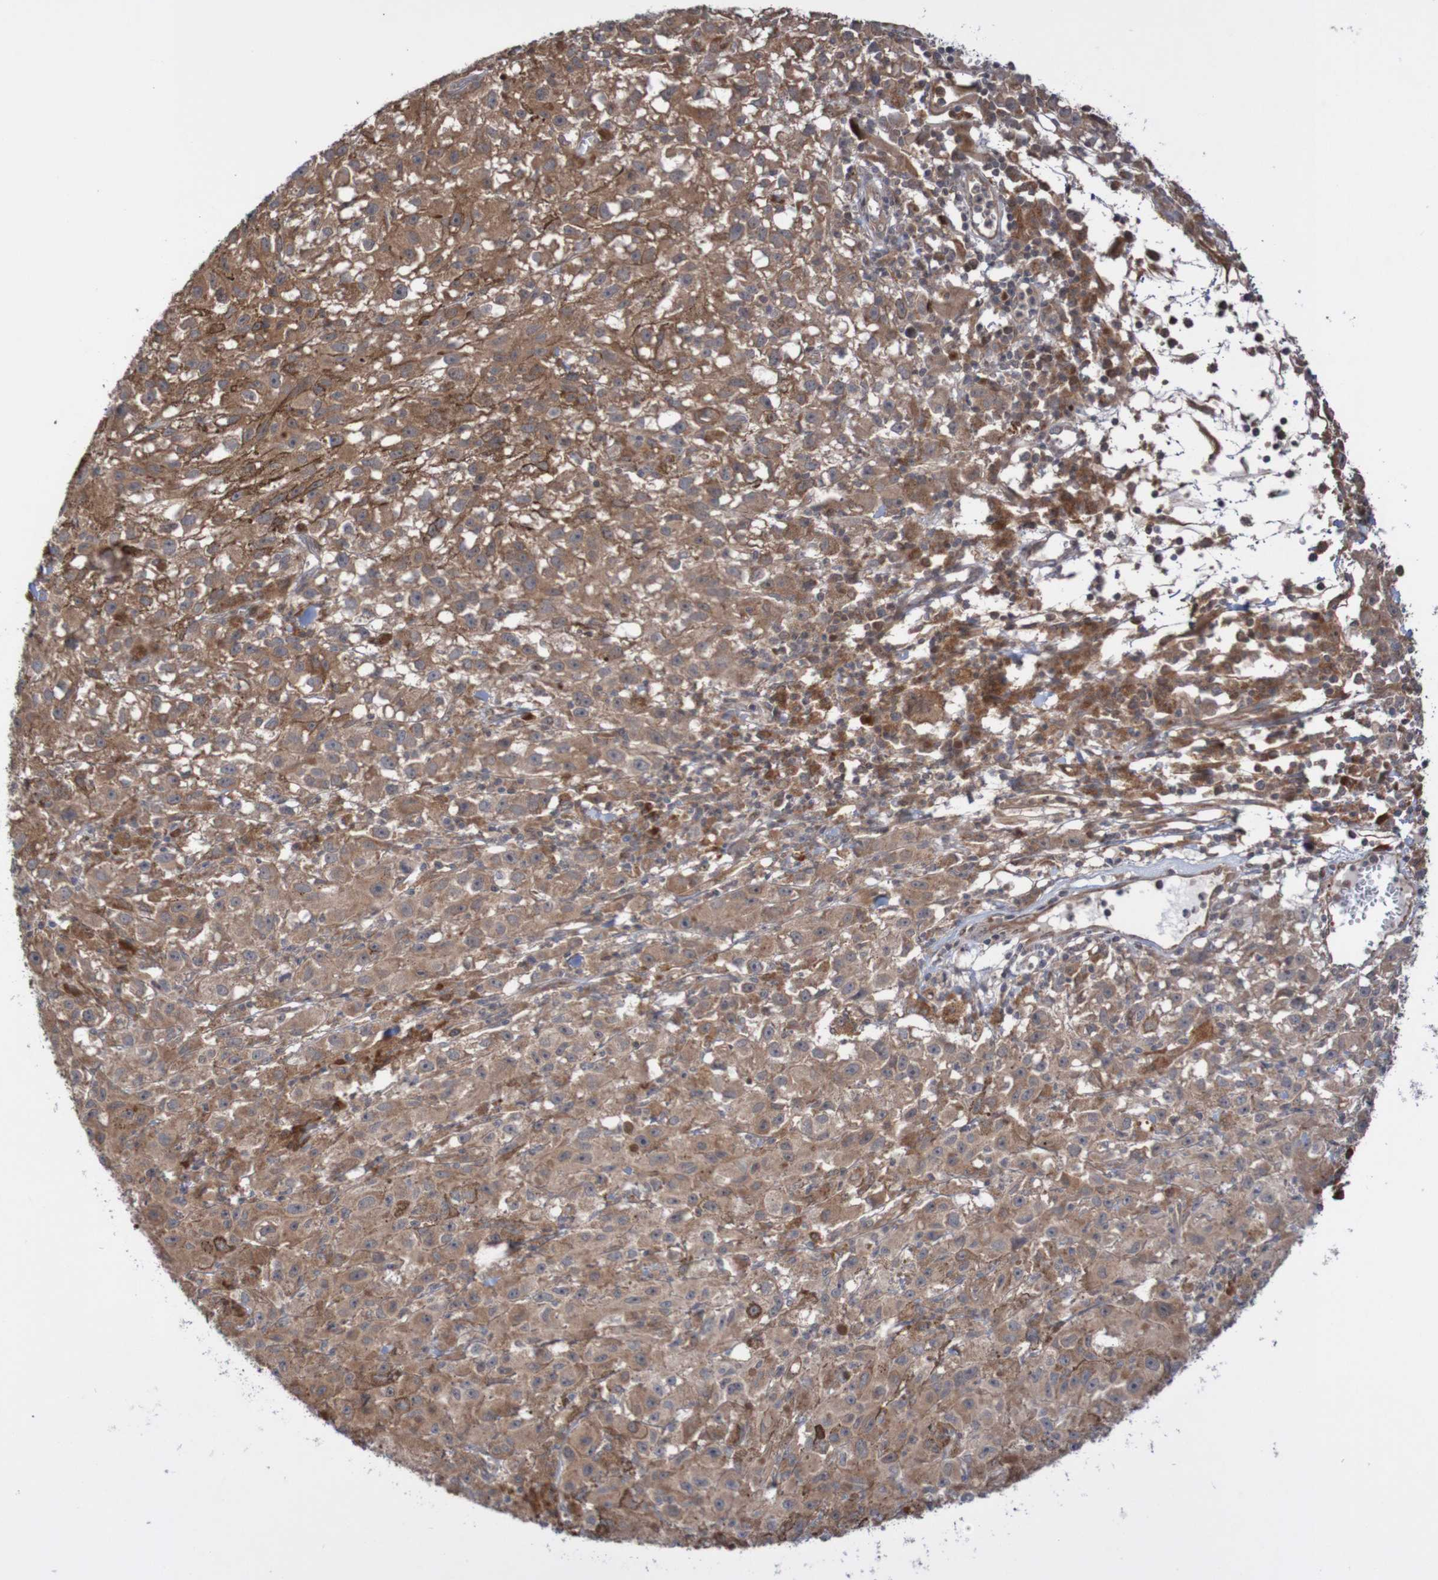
{"staining": {"intensity": "moderate", "quantity": ">75%", "location": "cytoplasmic/membranous"}, "tissue": "melanoma", "cell_type": "Tumor cells", "image_type": "cancer", "snomed": [{"axis": "morphology", "description": "Malignant melanoma, NOS"}, {"axis": "topography", "description": "Skin"}], "caption": "Melanoma stained with a protein marker reveals moderate staining in tumor cells.", "gene": "PHPT1", "patient": {"sex": "female", "age": 104}}